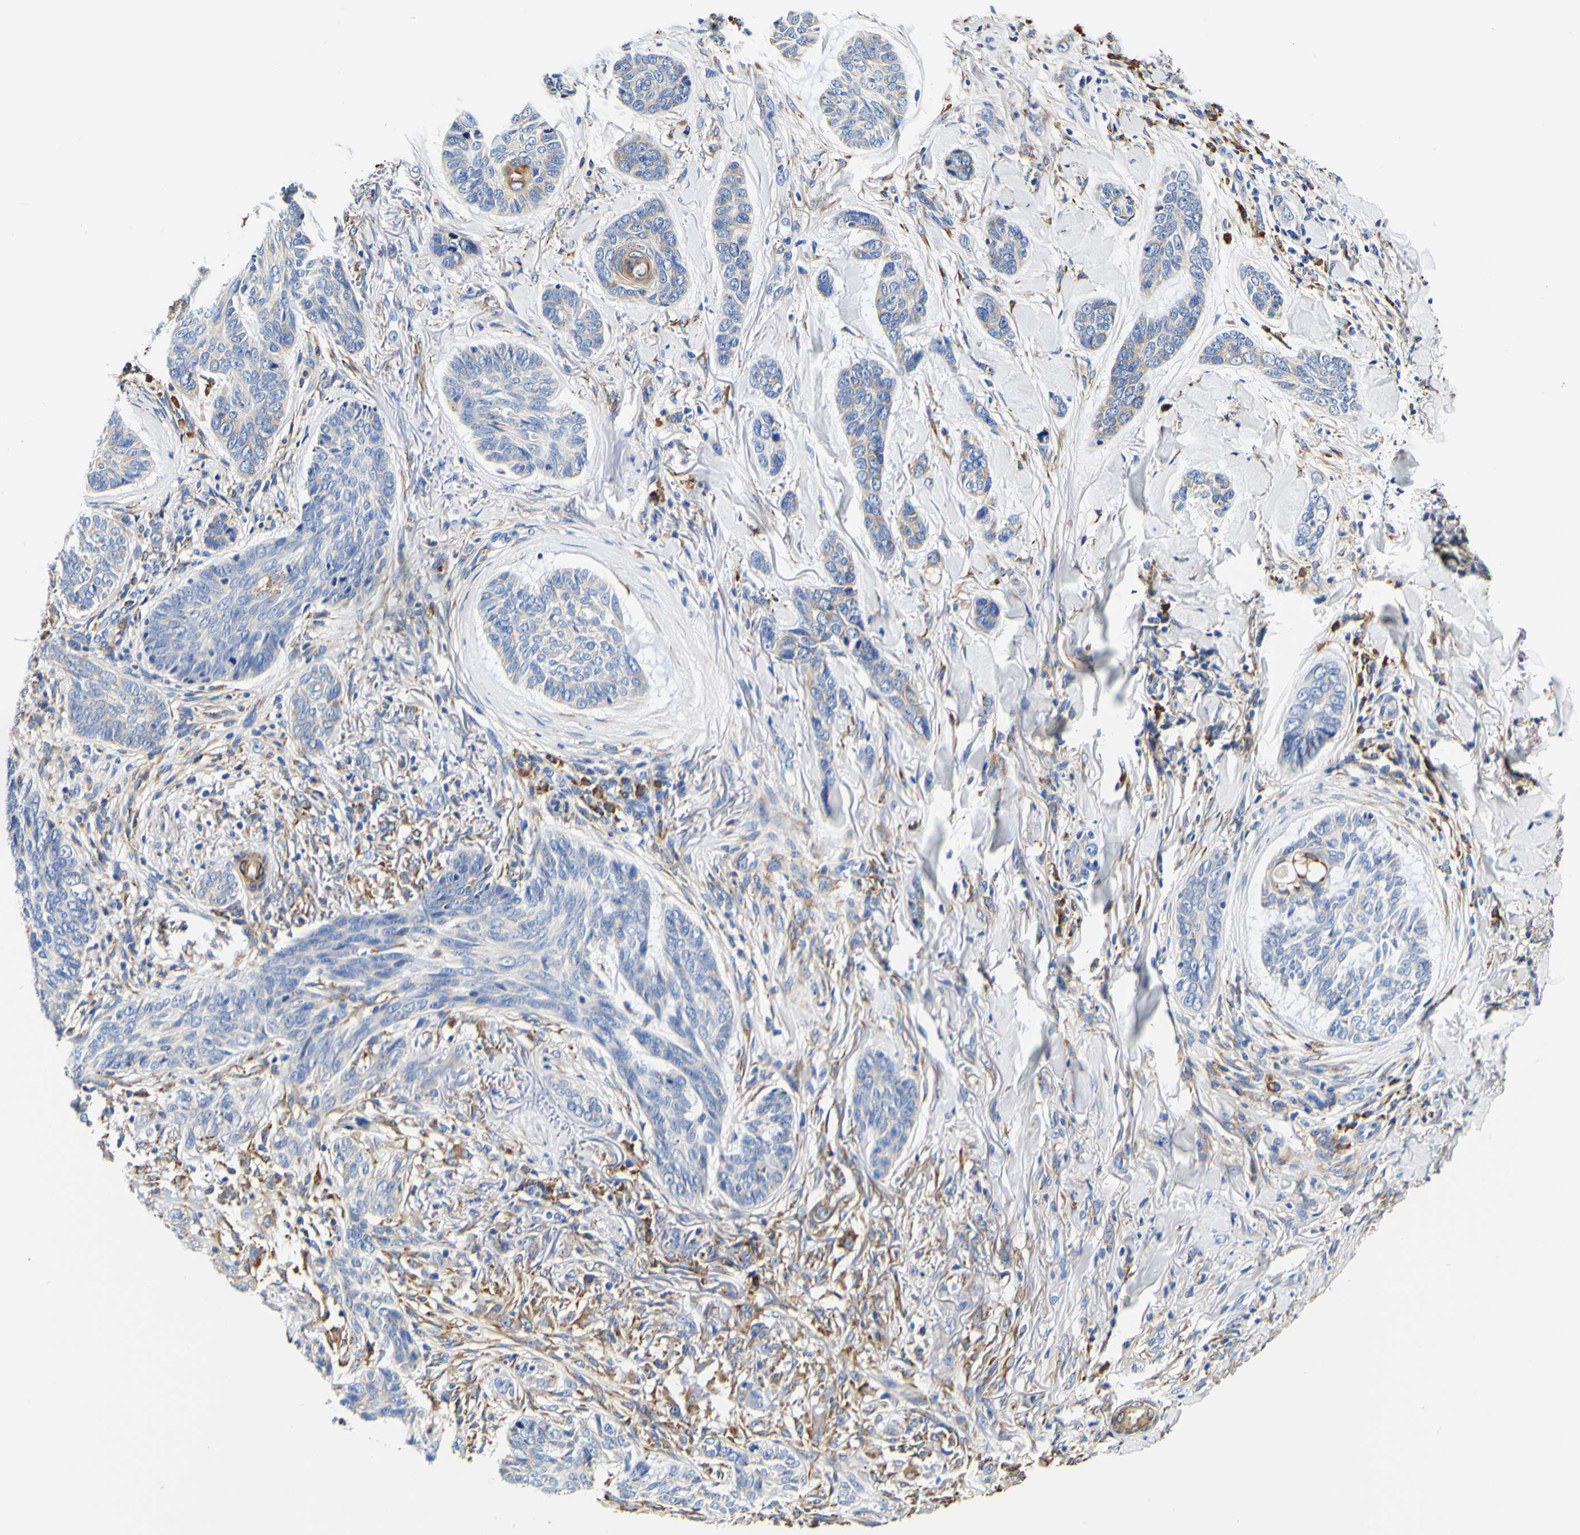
{"staining": {"intensity": "moderate", "quantity": "<25%", "location": "cytoplasmic/membranous"}, "tissue": "skin cancer", "cell_type": "Tumor cells", "image_type": "cancer", "snomed": [{"axis": "morphology", "description": "Basal cell carcinoma"}, {"axis": "topography", "description": "Skin"}], "caption": "DAB immunohistochemical staining of human skin basal cell carcinoma displays moderate cytoplasmic/membranous protein expression in approximately <25% of tumor cells.", "gene": "P4HB", "patient": {"sex": "male", "age": 43}}